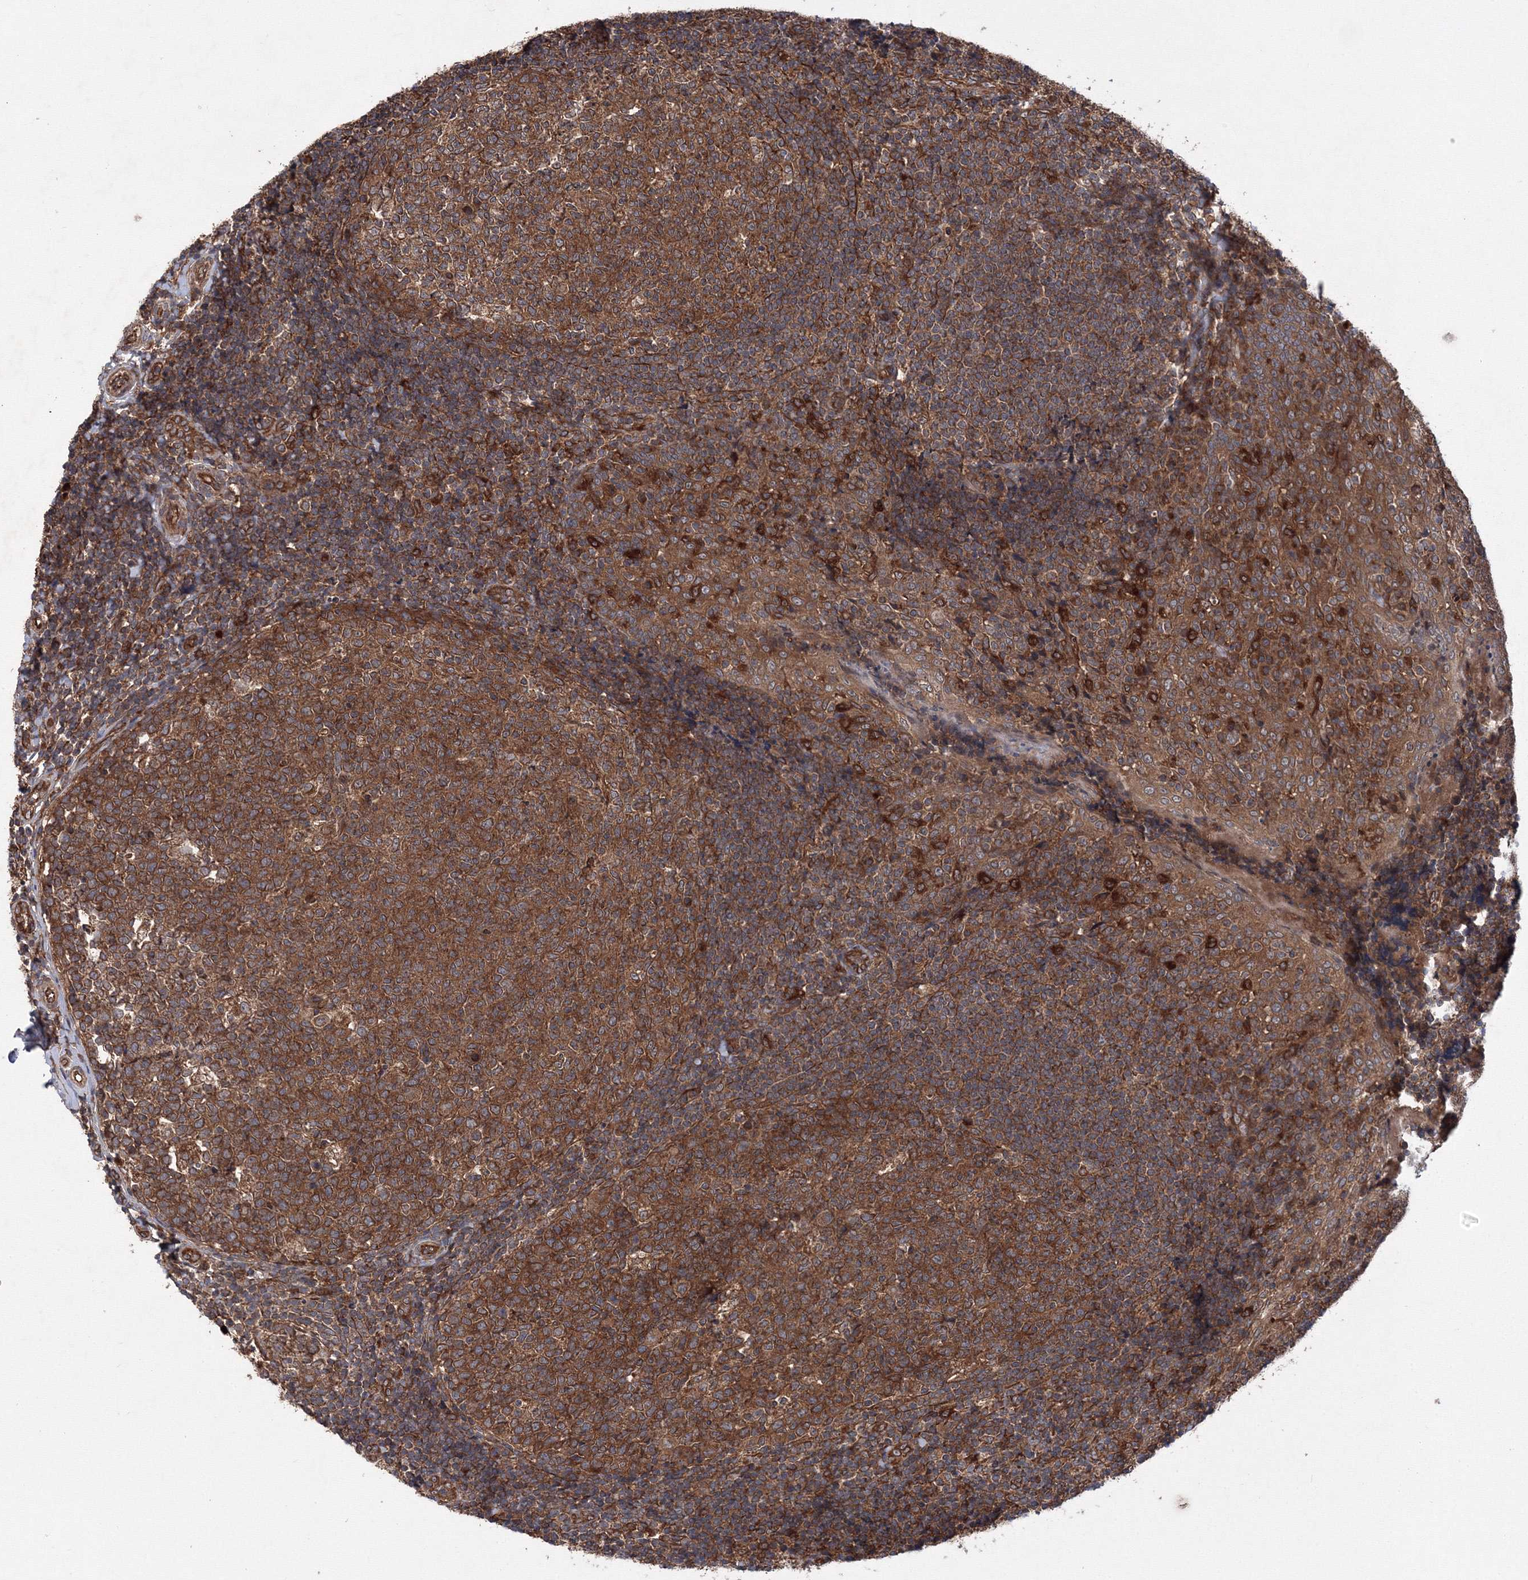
{"staining": {"intensity": "strong", "quantity": ">75%", "location": "cytoplasmic/membranous"}, "tissue": "tonsil", "cell_type": "Germinal center cells", "image_type": "normal", "snomed": [{"axis": "morphology", "description": "Normal tissue, NOS"}, {"axis": "topography", "description": "Tonsil"}], "caption": "About >75% of germinal center cells in normal tonsil display strong cytoplasmic/membranous protein staining as visualized by brown immunohistochemical staining.", "gene": "ATG3", "patient": {"sex": "female", "age": 19}}